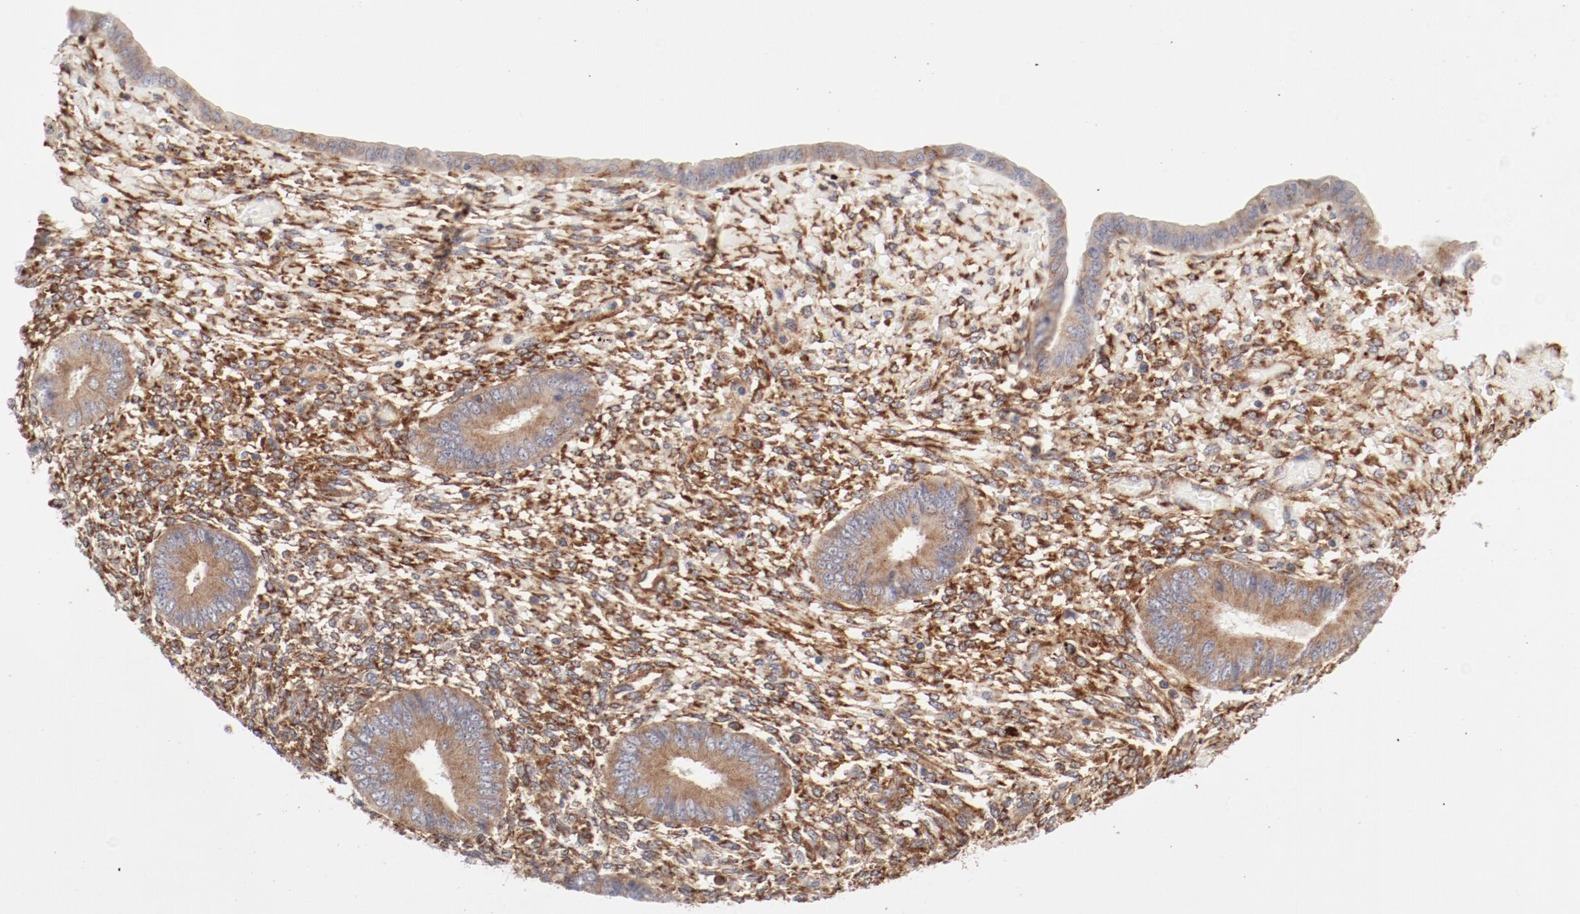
{"staining": {"intensity": "moderate", "quantity": ">75%", "location": "cytoplasmic/membranous"}, "tissue": "endometrium", "cell_type": "Cells in endometrial stroma", "image_type": "normal", "snomed": [{"axis": "morphology", "description": "Normal tissue, NOS"}, {"axis": "topography", "description": "Endometrium"}], "caption": "Immunohistochemical staining of normal endometrium exhibits moderate cytoplasmic/membranous protein positivity in approximately >75% of cells in endometrial stroma.", "gene": "AP2A1", "patient": {"sex": "female", "age": 42}}